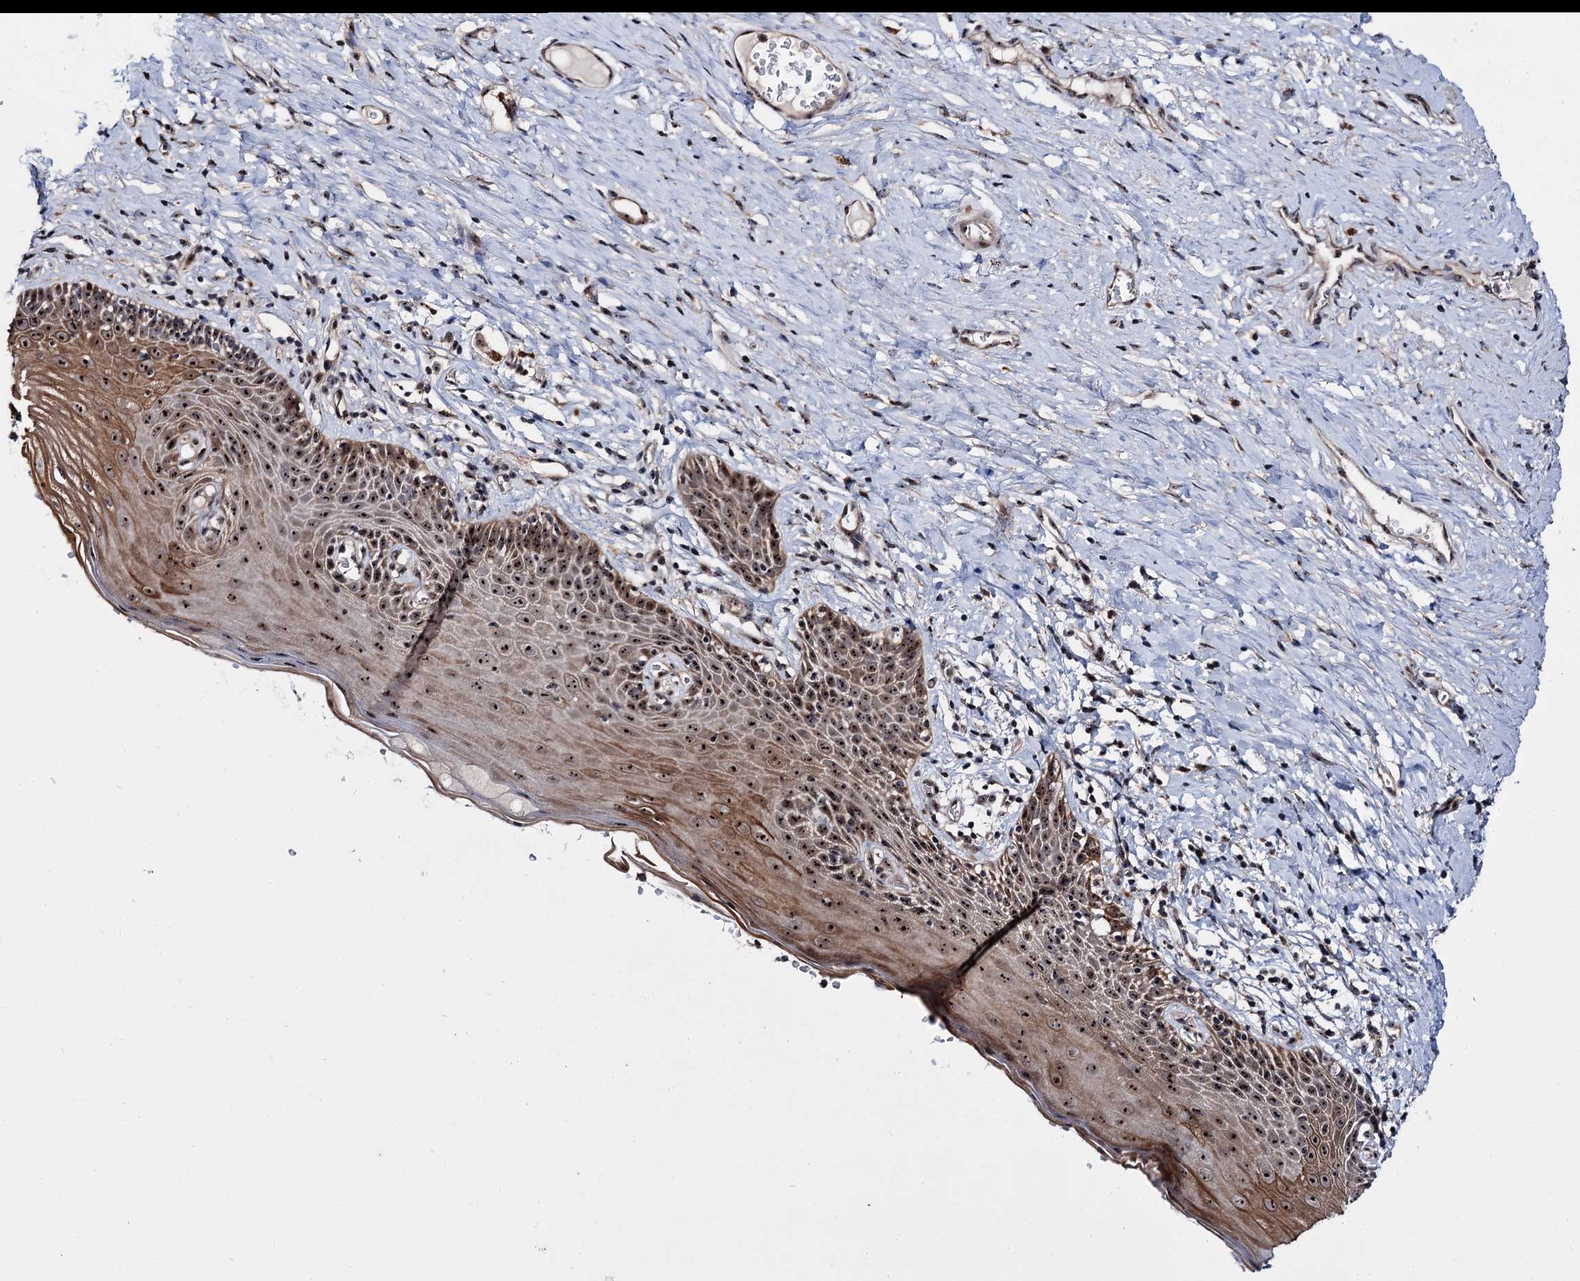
{"staining": {"intensity": "strong", "quantity": ">75%", "location": "cytoplasmic/membranous,nuclear"}, "tissue": "cervix", "cell_type": "Glandular cells", "image_type": "normal", "snomed": [{"axis": "morphology", "description": "Normal tissue, NOS"}, {"axis": "topography", "description": "Cervix"}], "caption": "A high-resolution image shows immunohistochemistry (IHC) staining of benign cervix, which shows strong cytoplasmic/membranous,nuclear expression in about >75% of glandular cells. (DAB IHC with brightfield microscopy, high magnification).", "gene": "SUPT20H", "patient": {"sex": "female", "age": 42}}